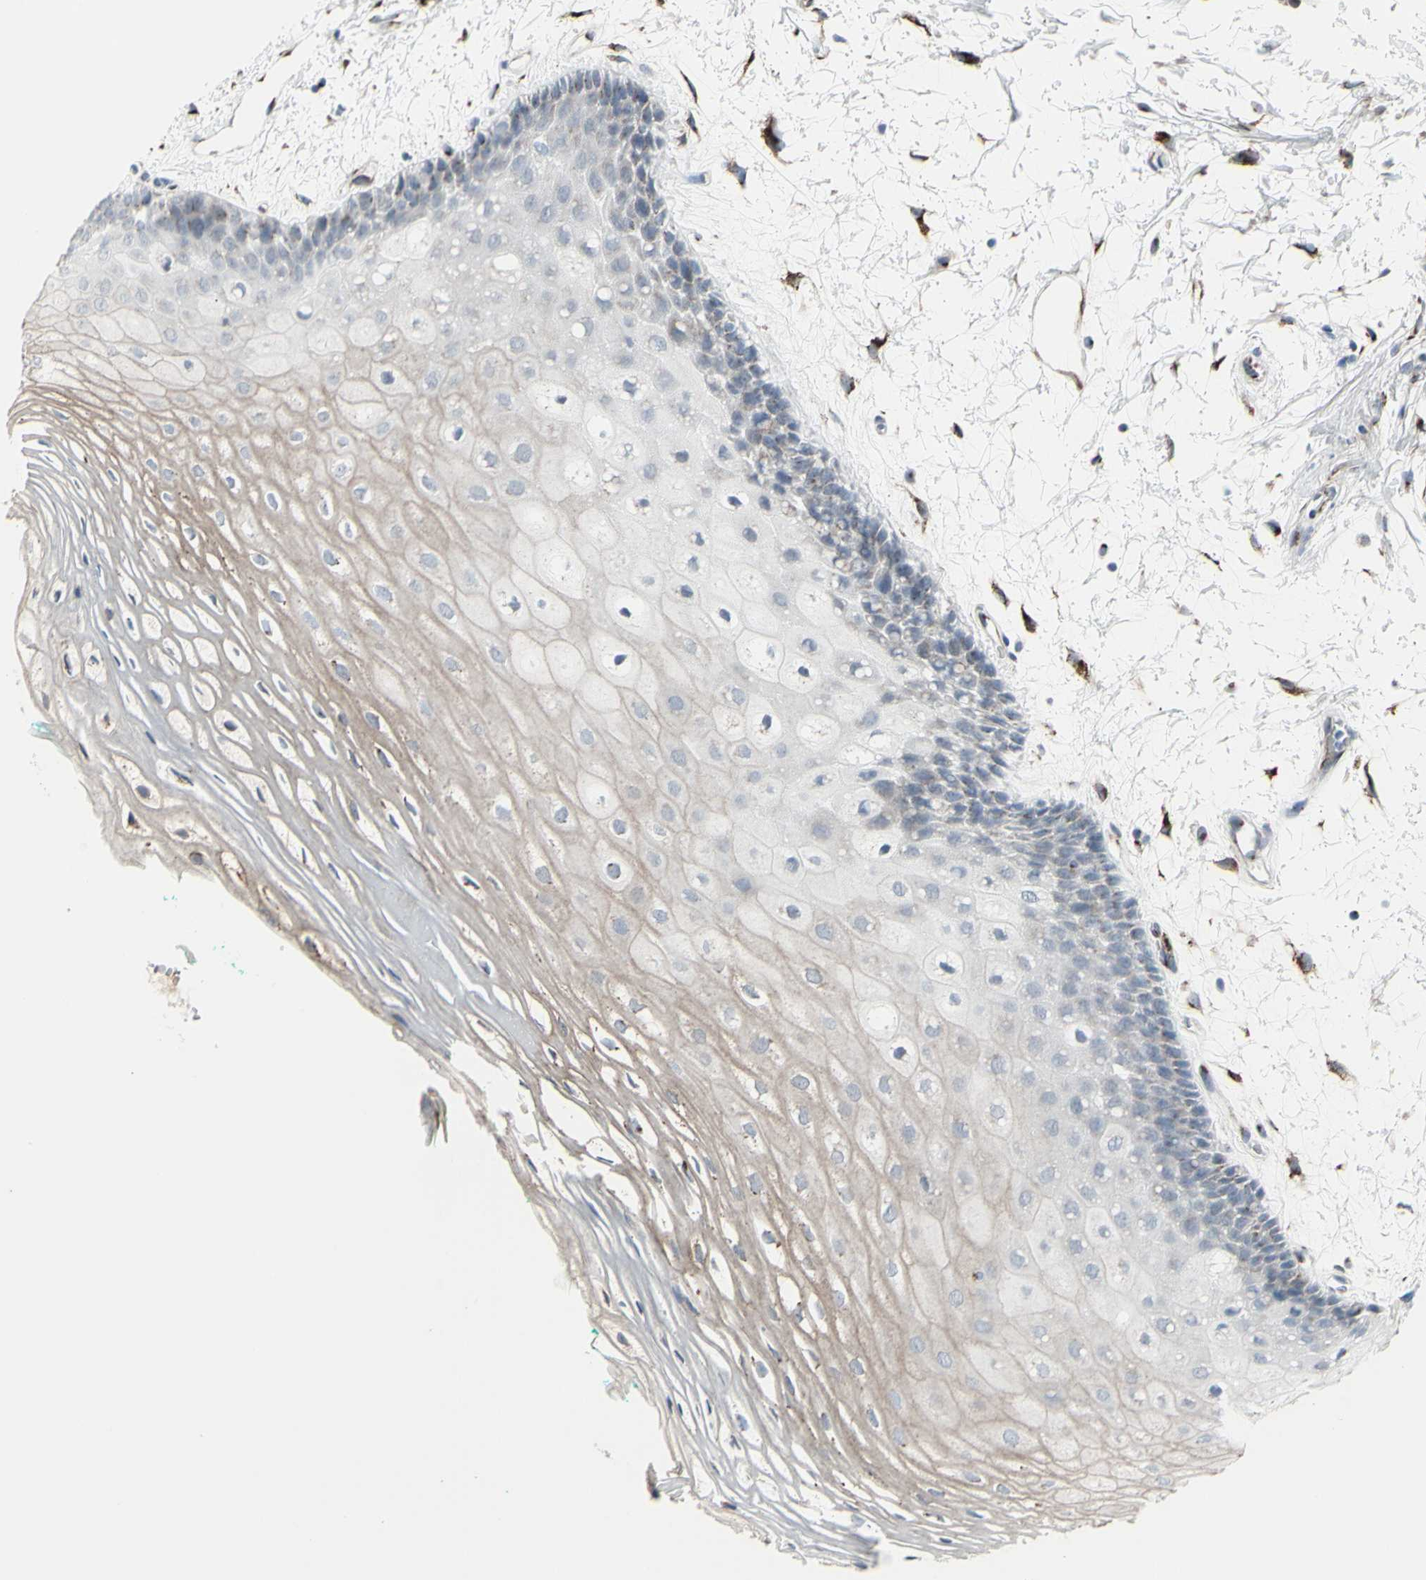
{"staining": {"intensity": "moderate", "quantity": "25%-75%", "location": "cytoplasmic/membranous"}, "tissue": "oral mucosa", "cell_type": "Squamous epithelial cells", "image_type": "normal", "snomed": [{"axis": "morphology", "description": "Normal tissue, NOS"}, {"axis": "topography", "description": "Skeletal muscle"}, {"axis": "topography", "description": "Oral tissue"}, {"axis": "topography", "description": "Peripheral nerve tissue"}], "caption": "Normal oral mucosa was stained to show a protein in brown. There is medium levels of moderate cytoplasmic/membranous expression in about 25%-75% of squamous epithelial cells. (DAB = brown stain, brightfield microscopy at high magnification).", "gene": "GLG1", "patient": {"sex": "female", "age": 84}}